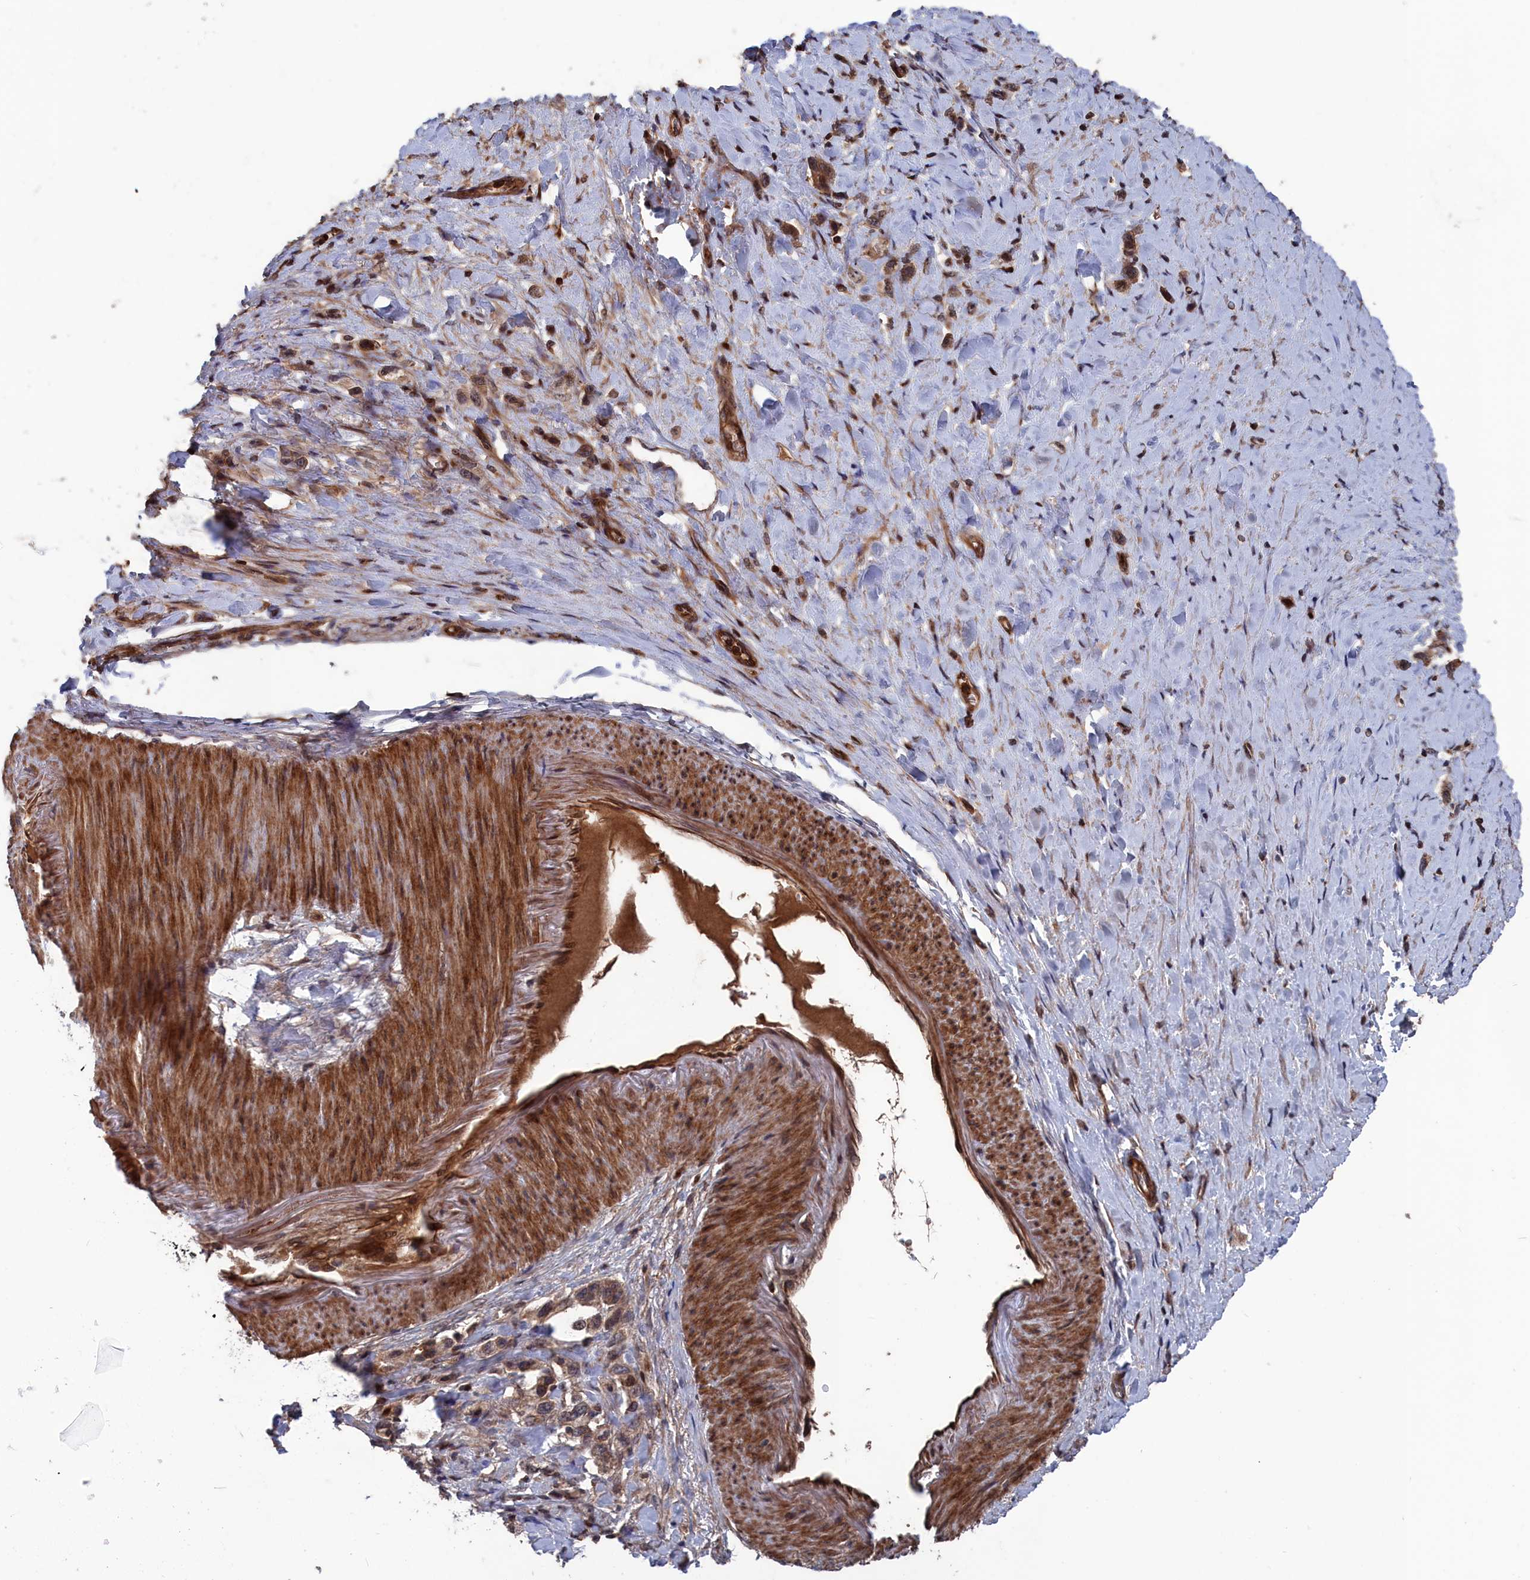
{"staining": {"intensity": "moderate", "quantity": ">75%", "location": "cytoplasmic/membranous,nuclear"}, "tissue": "stomach cancer", "cell_type": "Tumor cells", "image_type": "cancer", "snomed": [{"axis": "morphology", "description": "Adenocarcinoma, NOS"}, {"axis": "topography", "description": "Stomach"}], "caption": "Stomach adenocarcinoma stained with DAB immunohistochemistry (IHC) exhibits medium levels of moderate cytoplasmic/membranous and nuclear expression in about >75% of tumor cells. The staining was performed using DAB, with brown indicating positive protein expression. Nuclei are stained blue with hematoxylin.", "gene": "PLA2G15", "patient": {"sex": "female", "age": 65}}